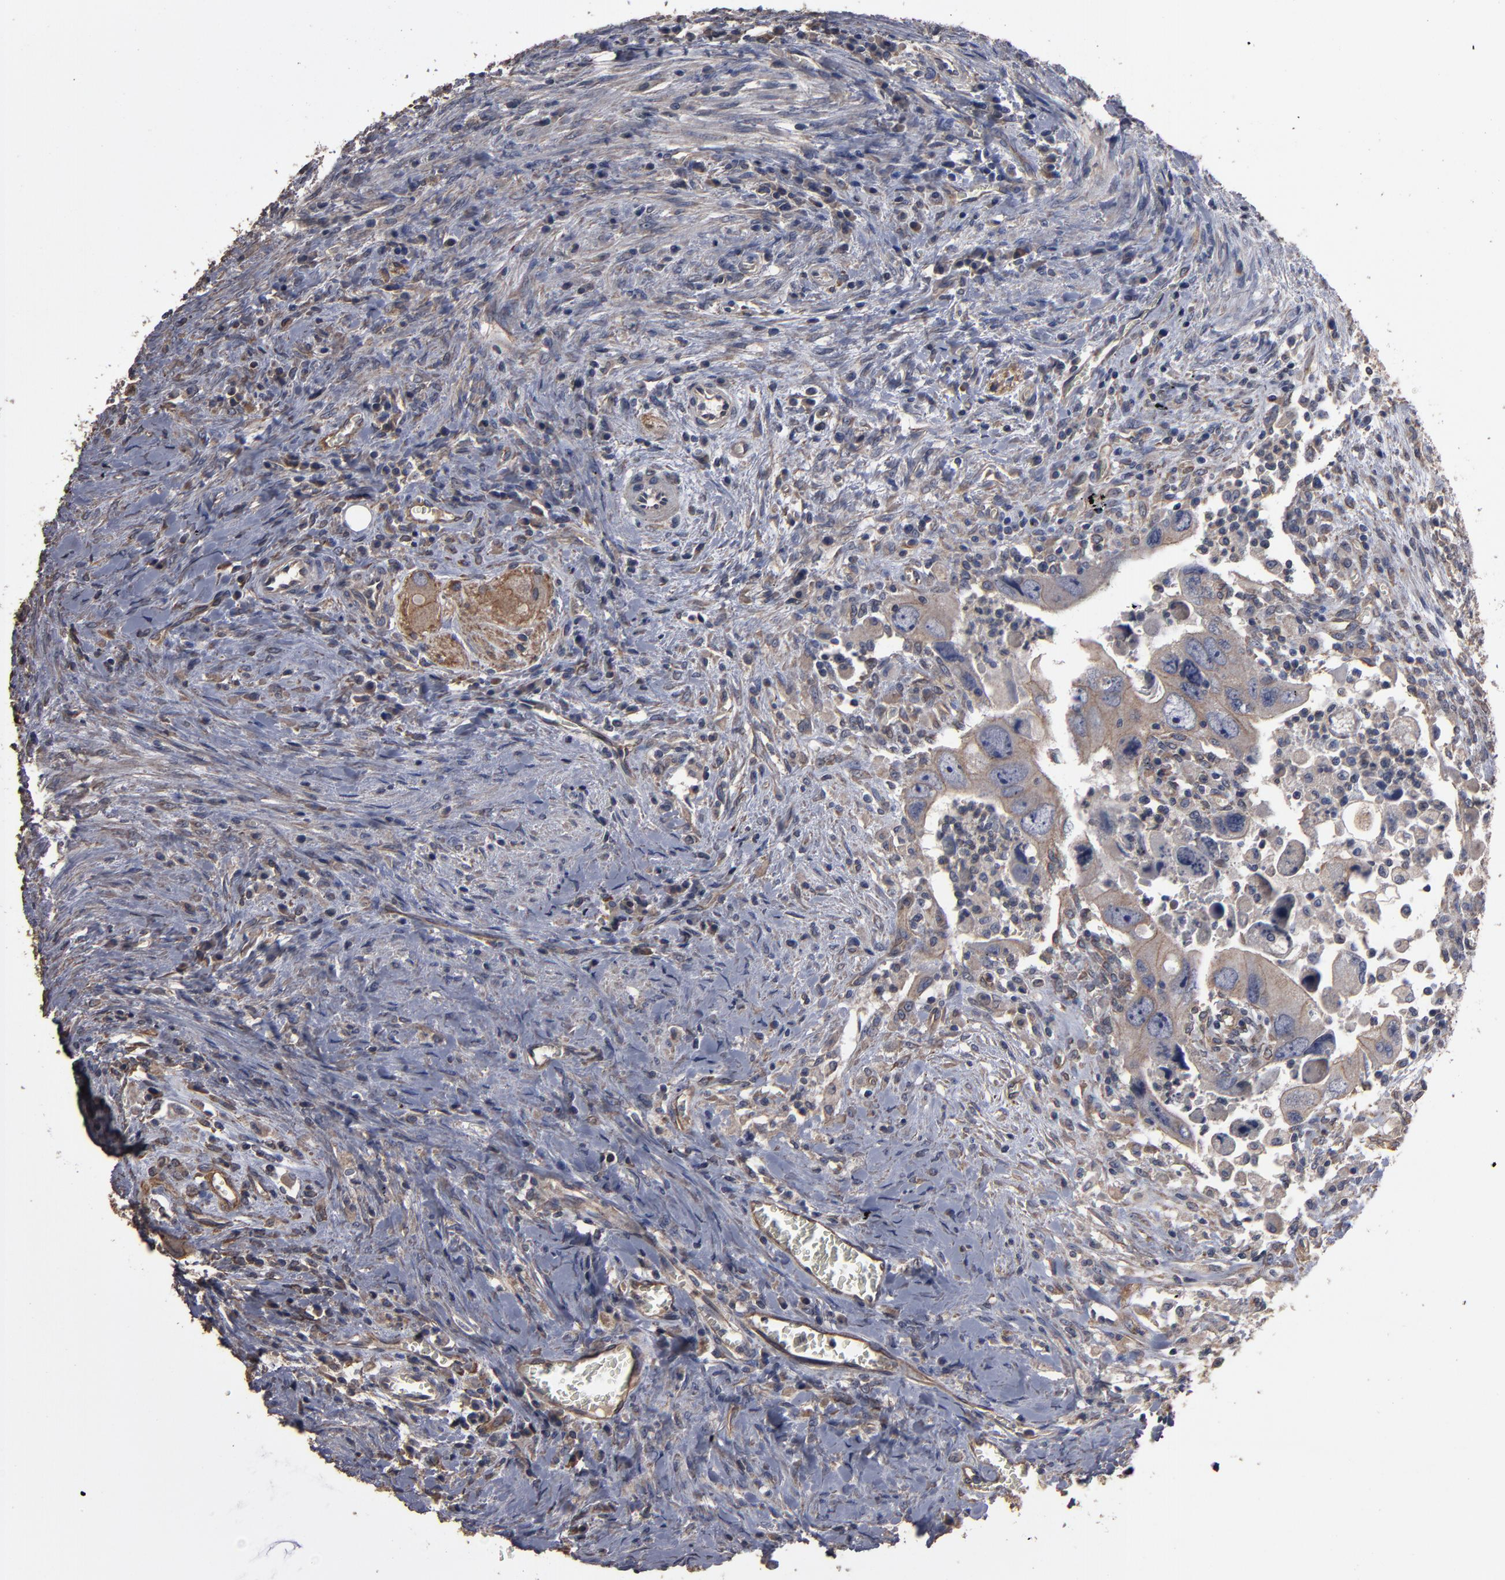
{"staining": {"intensity": "weak", "quantity": ">75%", "location": "cytoplasmic/membranous"}, "tissue": "colorectal cancer", "cell_type": "Tumor cells", "image_type": "cancer", "snomed": [{"axis": "morphology", "description": "Adenocarcinoma, NOS"}, {"axis": "topography", "description": "Rectum"}], "caption": "Colorectal cancer (adenocarcinoma) was stained to show a protein in brown. There is low levels of weak cytoplasmic/membranous expression in about >75% of tumor cells.", "gene": "DMD", "patient": {"sex": "male", "age": 70}}